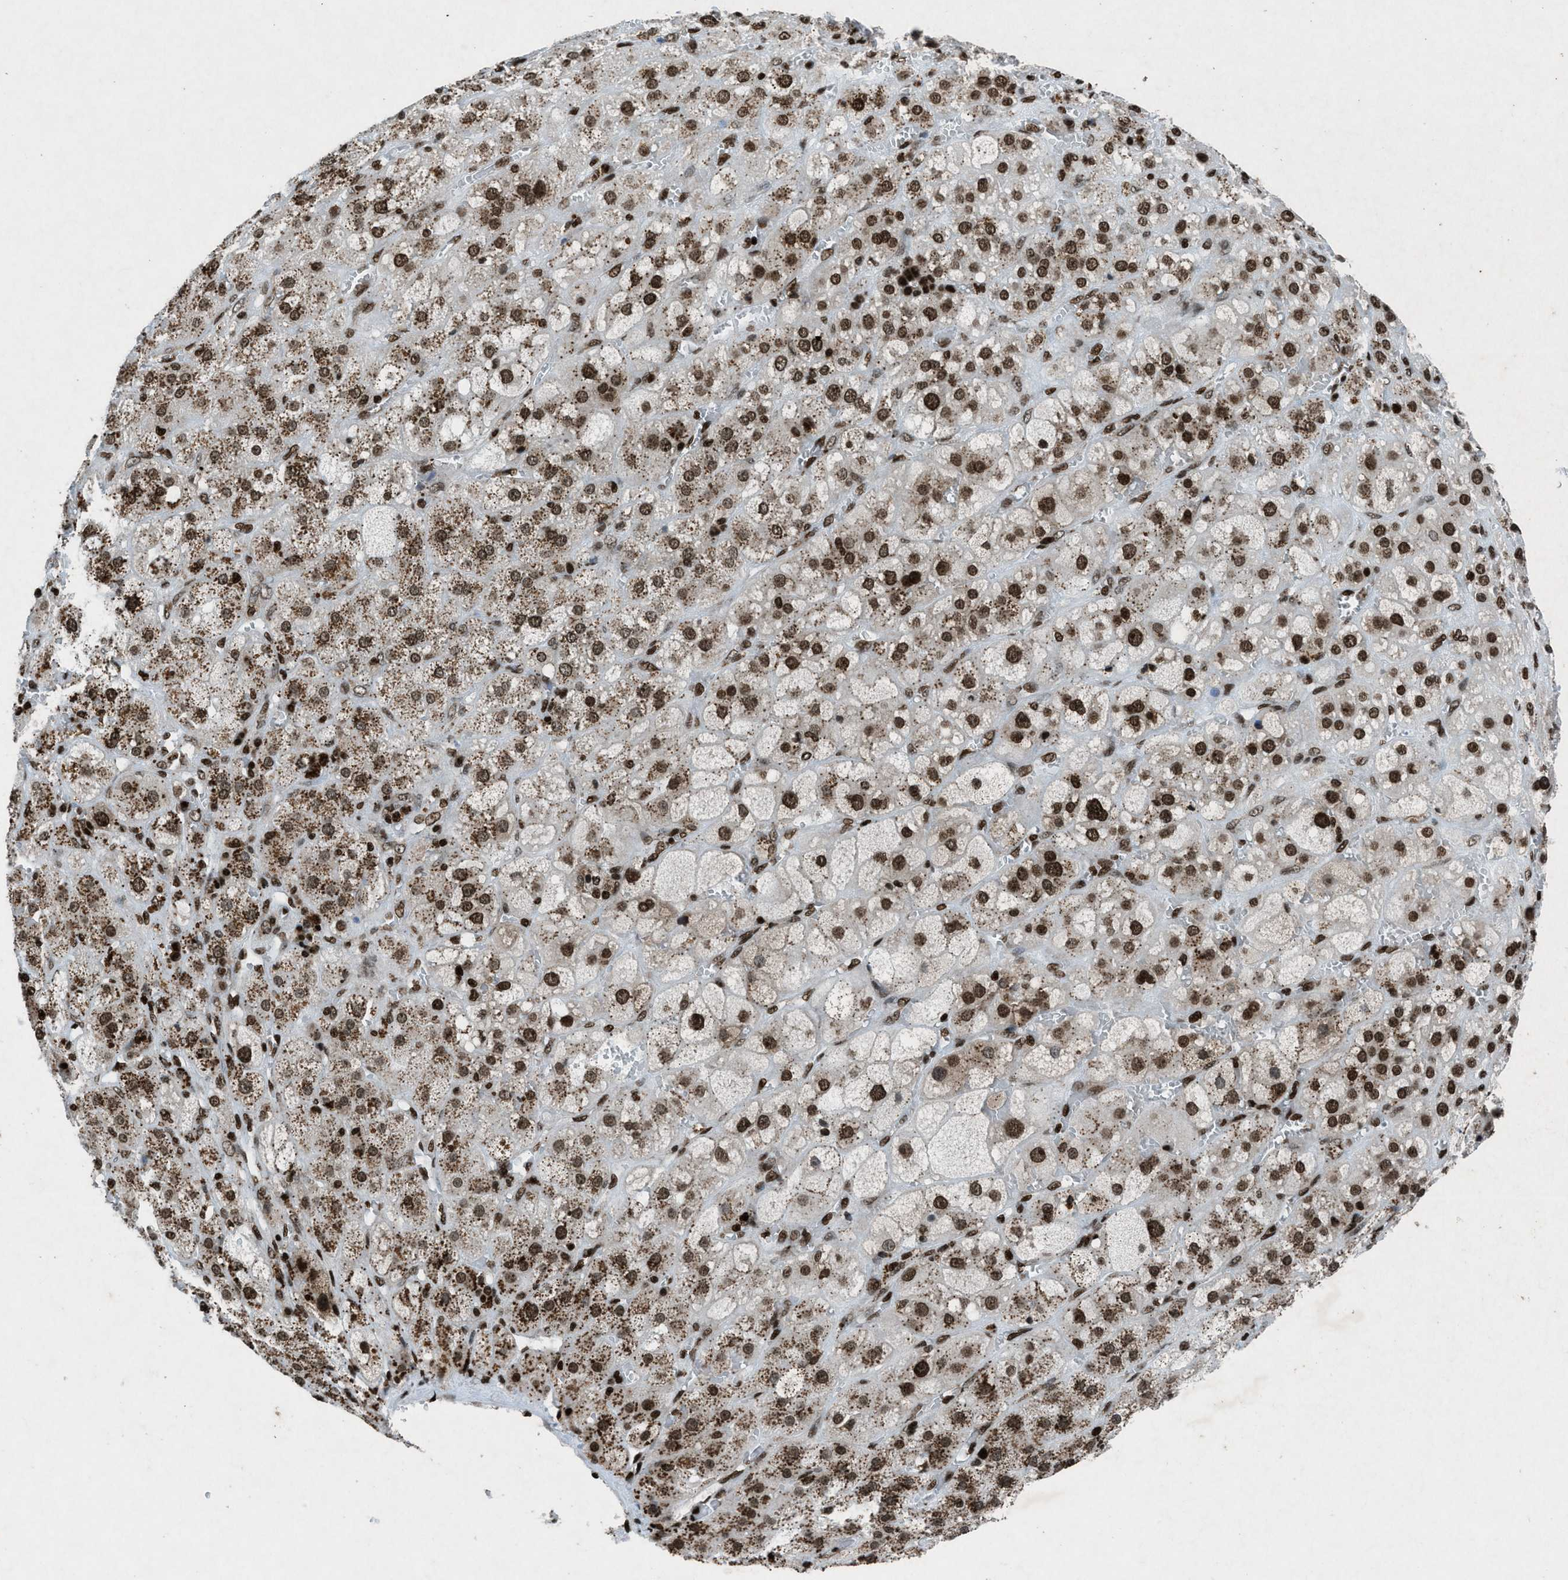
{"staining": {"intensity": "strong", "quantity": ">75%", "location": "nuclear"}, "tissue": "adrenal gland", "cell_type": "Glandular cells", "image_type": "normal", "snomed": [{"axis": "morphology", "description": "Normal tissue, NOS"}, {"axis": "topography", "description": "Adrenal gland"}], "caption": "DAB immunohistochemical staining of unremarkable human adrenal gland exhibits strong nuclear protein expression in approximately >75% of glandular cells.", "gene": "NXF1", "patient": {"sex": "female", "age": 47}}